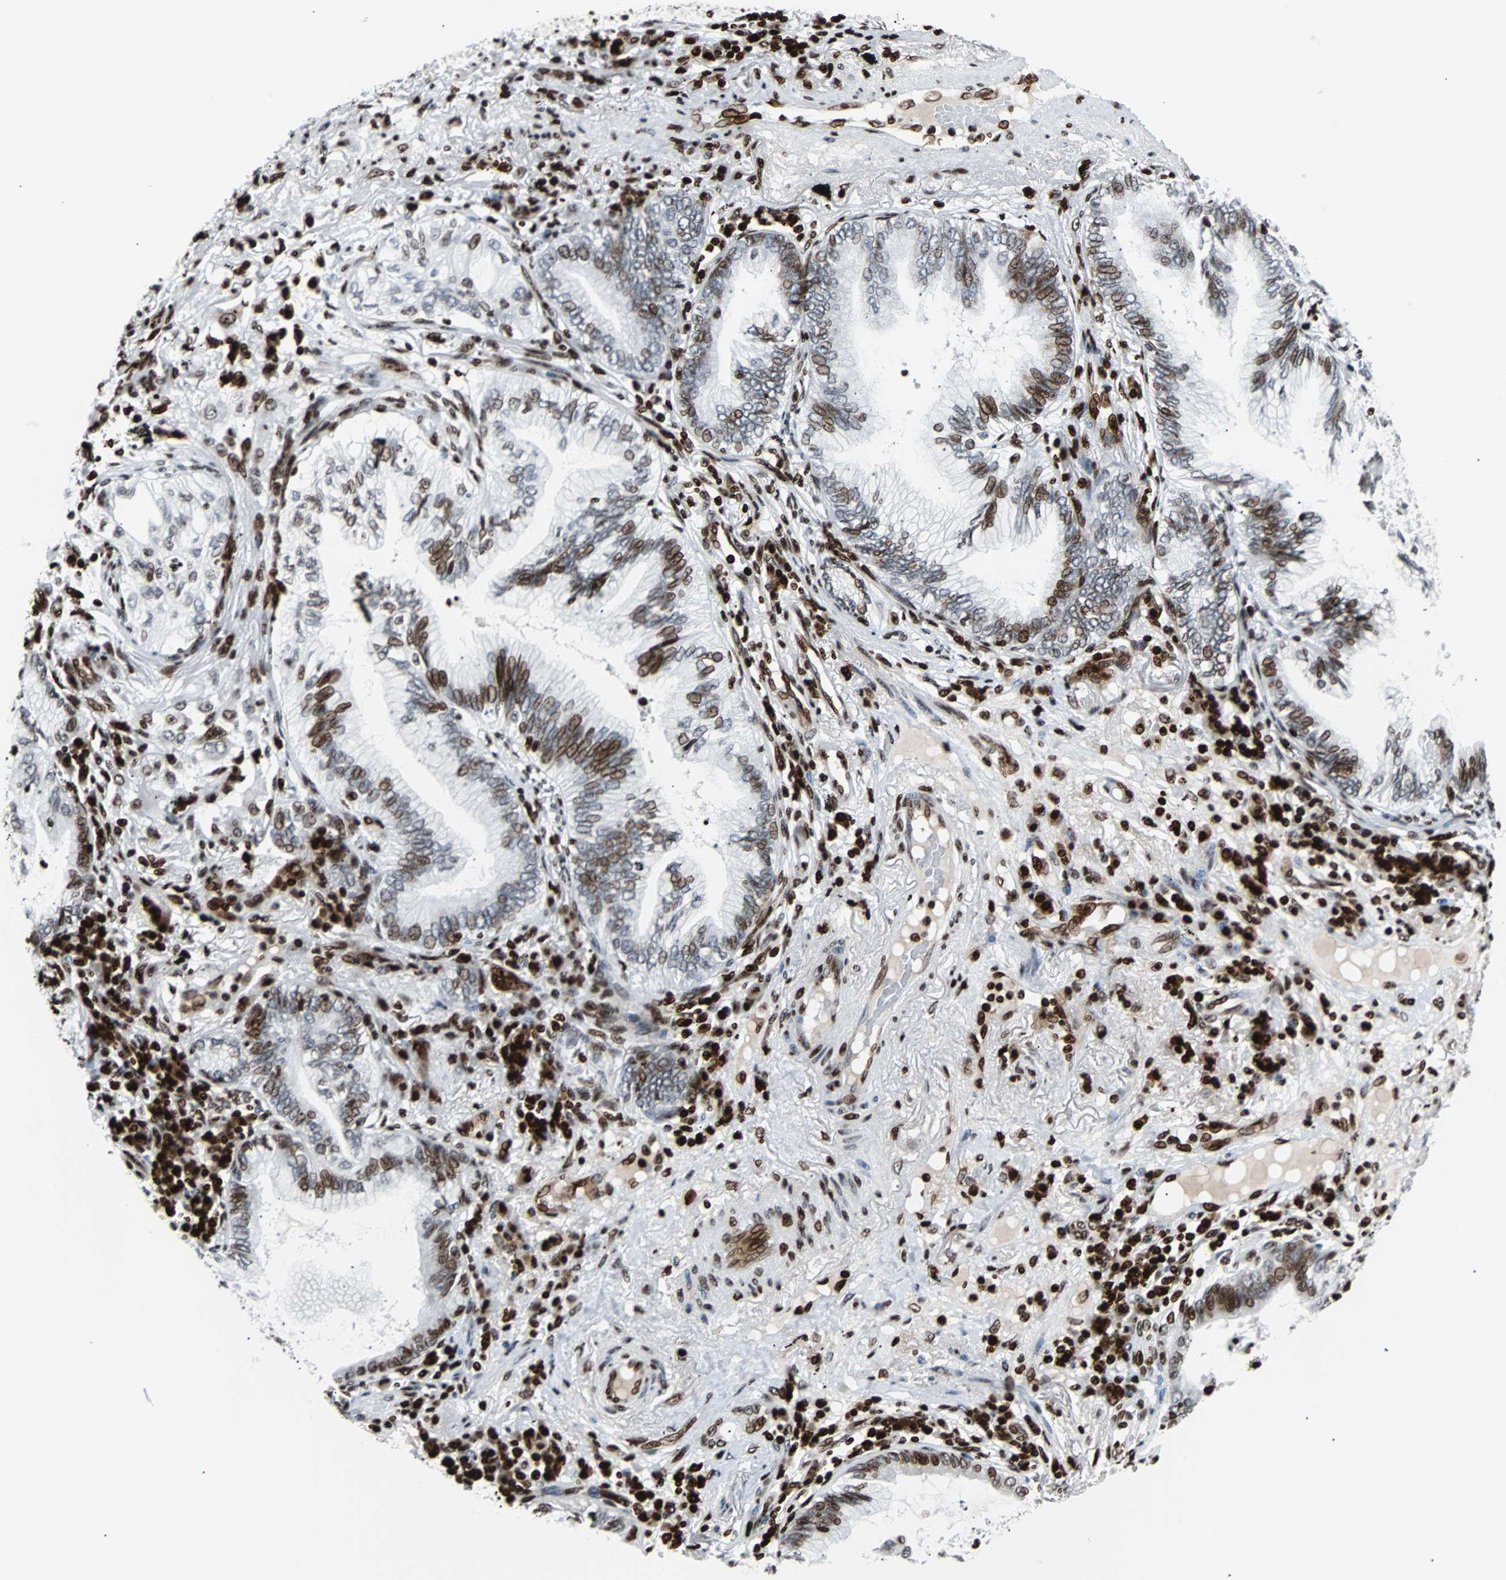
{"staining": {"intensity": "moderate", "quantity": "25%-75%", "location": "nuclear"}, "tissue": "lung cancer", "cell_type": "Tumor cells", "image_type": "cancer", "snomed": [{"axis": "morphology", "description": "Adenocarcinoma, NOS"}, {"axis": "topography", "description": "Lung"}], "caption": "Lung cancer (adenocarcinoma) was stained to show a protein in brown. There is medium levels of moderate nuclear staining in approximately 25%-75% of tumor cells.", "gene": "ZNF131", "patient": {"sex": "female", "age": 70}}